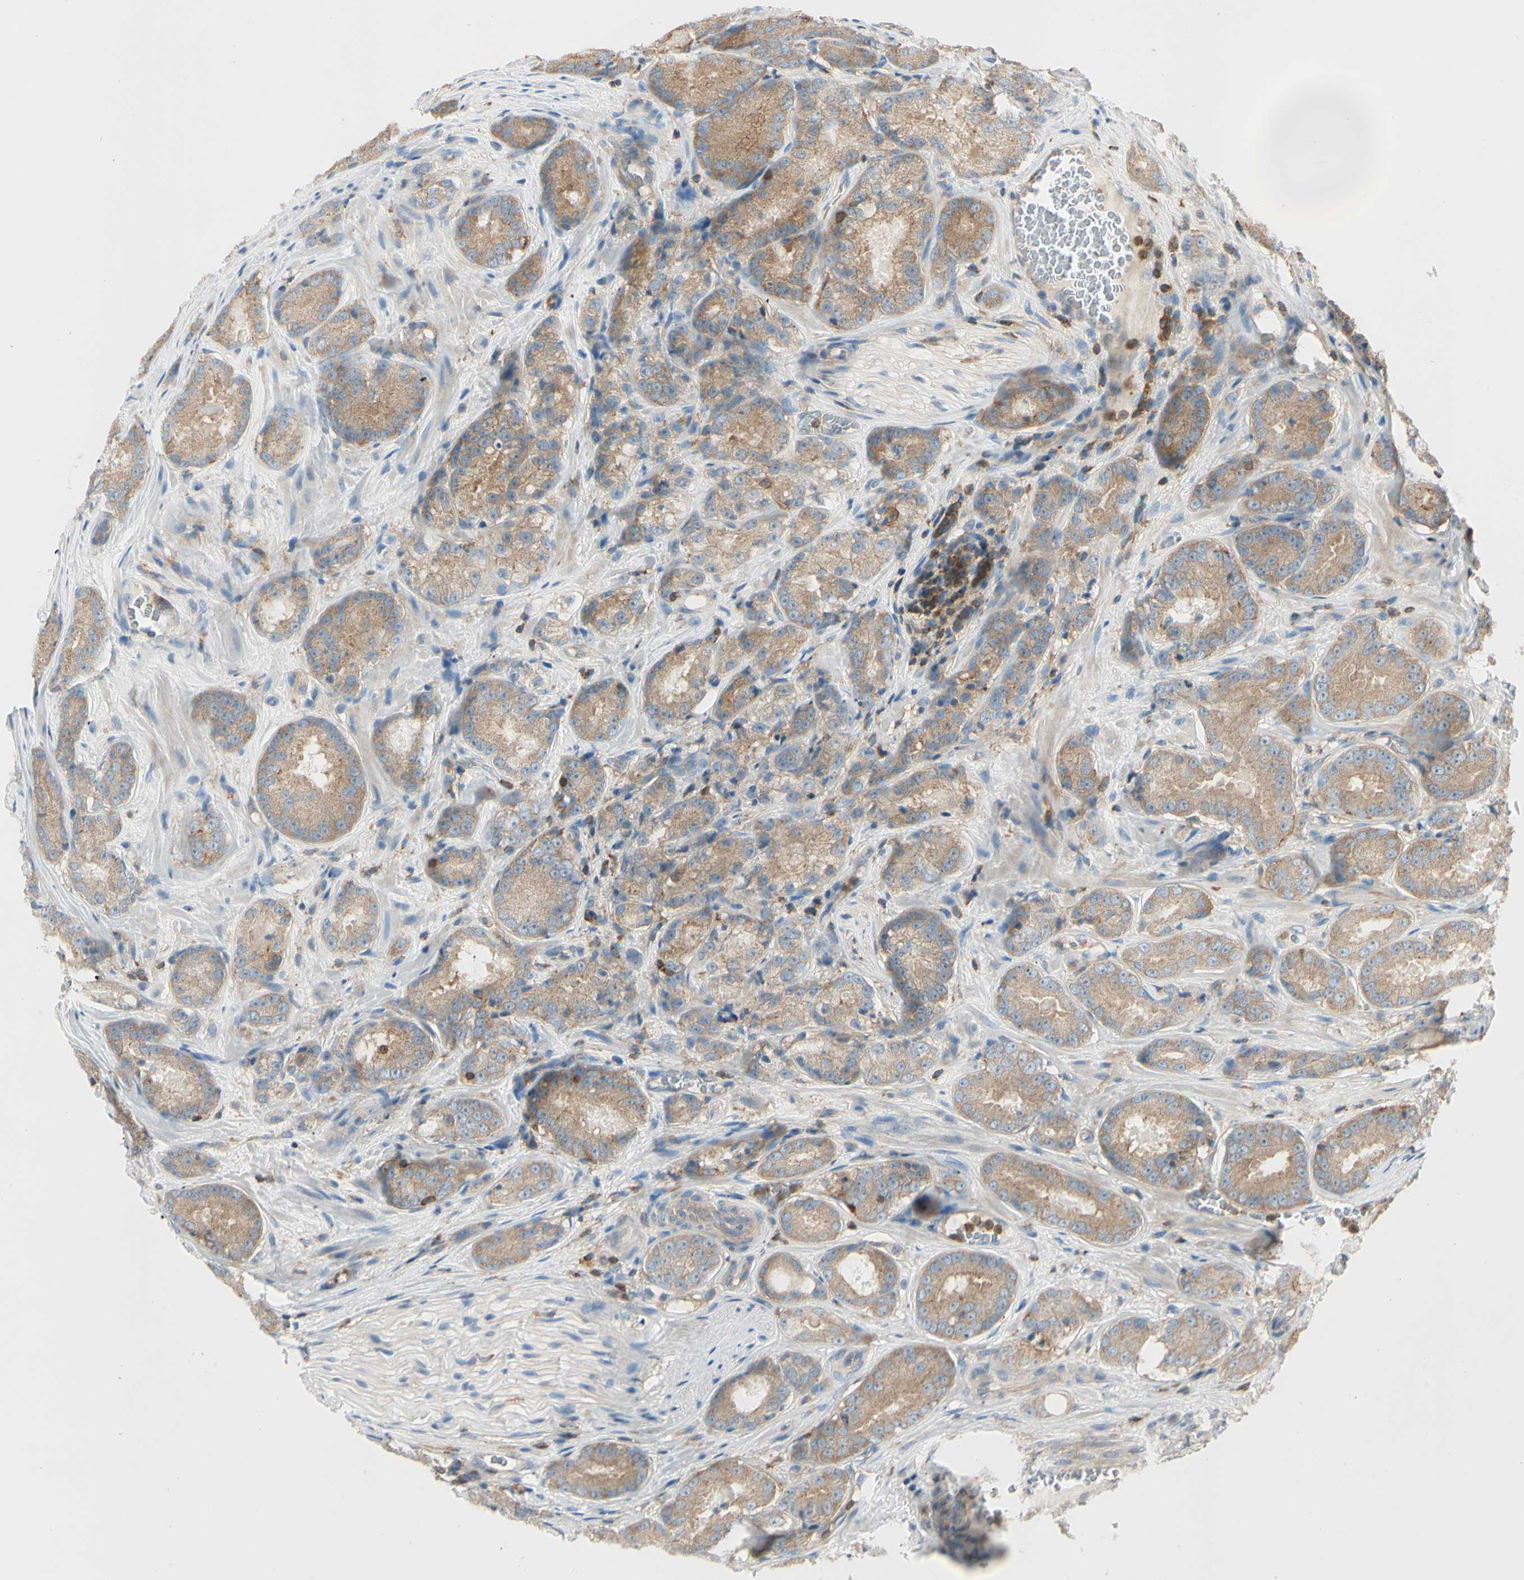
{"staining": {"intensity": "moderate", "quantity": ">75%", "location": "cytoplasmic/membranous"}, "tissue": "prostate cancer", "cell_type": "Tumor cells", "image_type": "cancer", "snomed": [{"axis": "morphology", "description": "Adenocarcinoma, High grade"}, {"axis": "topography", "description": "Prostate"}], "caption": "Prostate cancer tissue reveals moderate cytoplasmic/membranous staining in about >75% of tumor cells, visualized by immunohistochemistry. The staining is performed using DAB brown chromogen to label protein expression. The nuclei are counter-stained blue using hematoxylin.", "gene": "CAPZA2", "patient": {"sex": "male", "age": 64}}